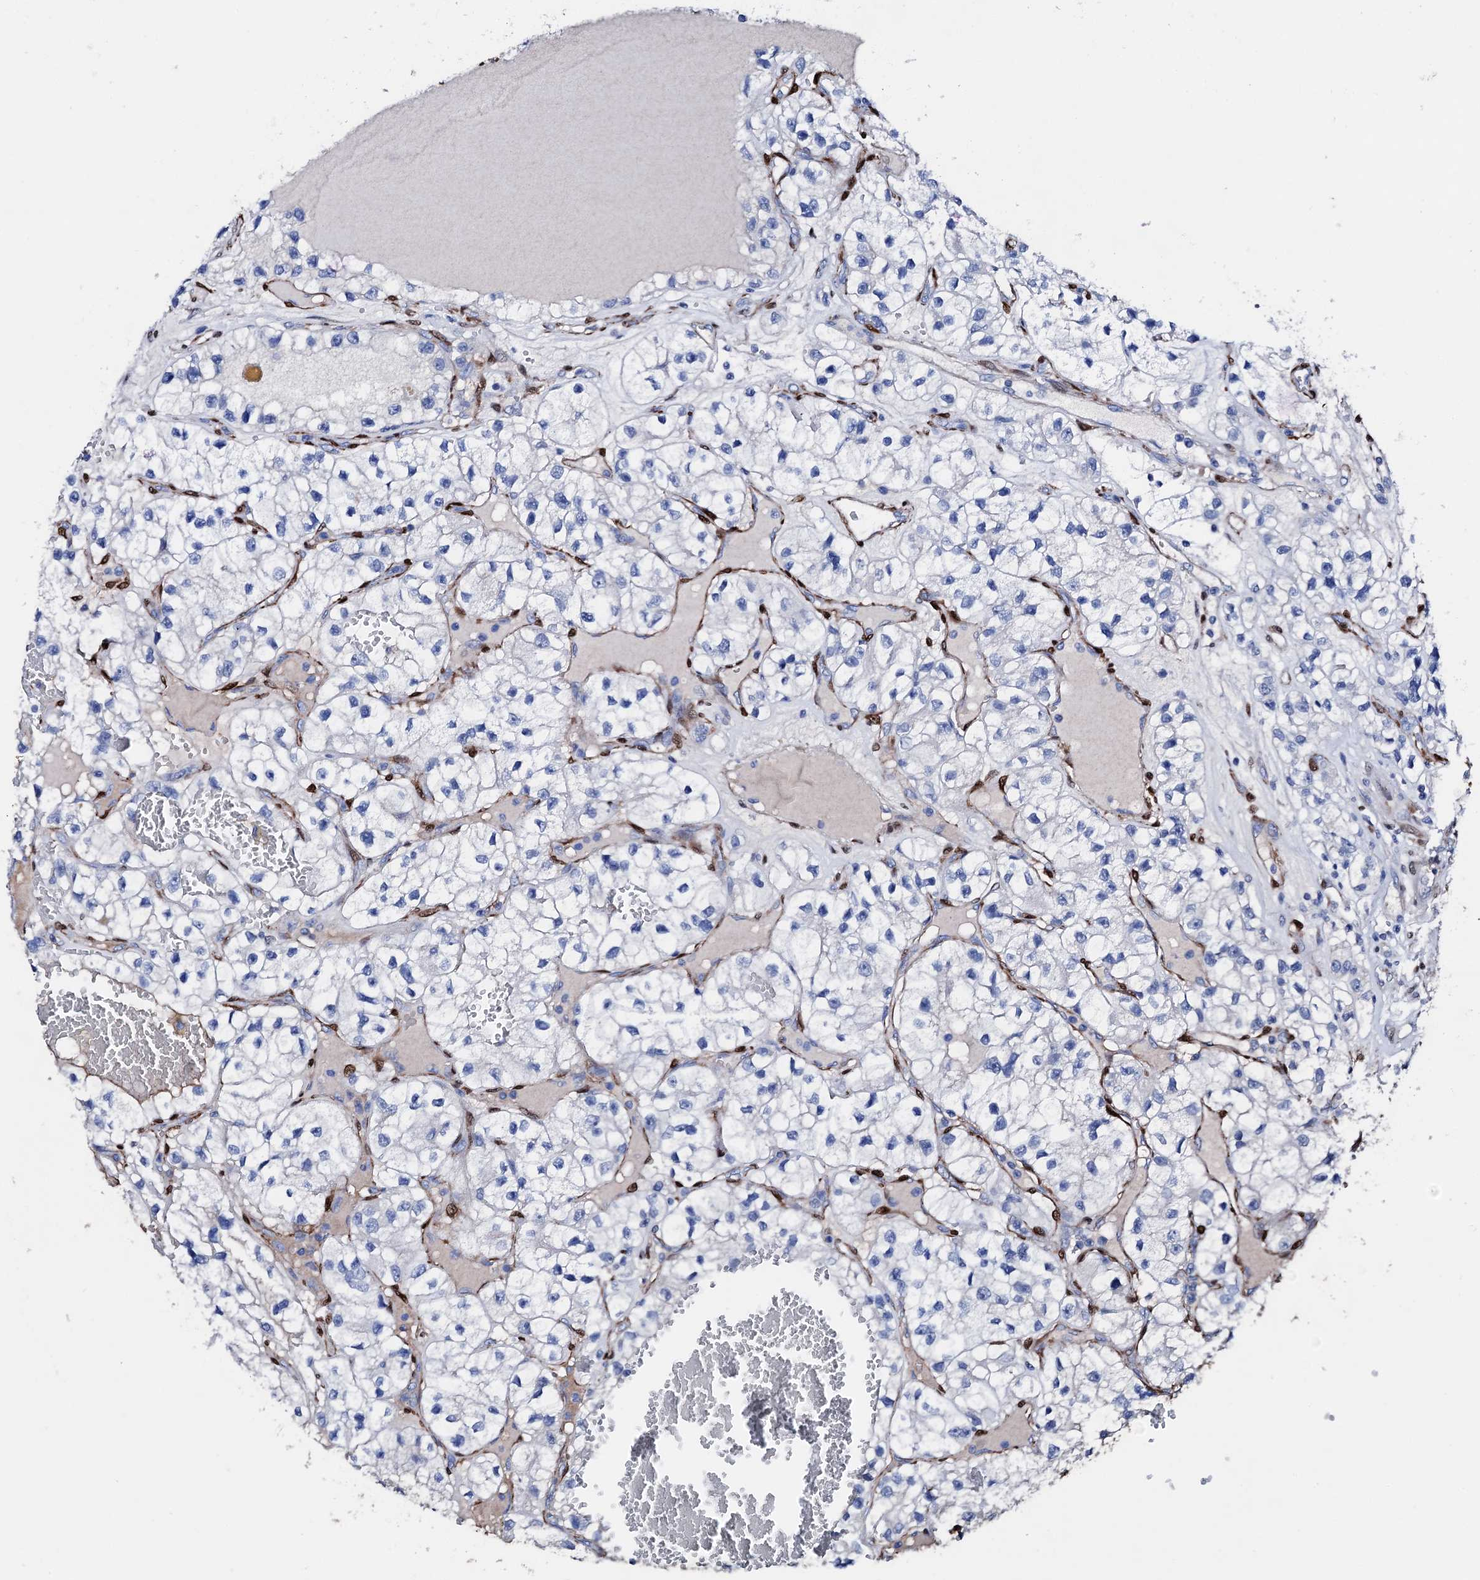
{"staining": {"intensity": "negative", "quantity": "none", "location": "none"}, "tissue": "renal cancer", "cell_type": "Tumor cells", "image_type": "cancer", "snomed": [{"axis": "morphology", "description": "Adenocarcinoma, NOS"}, {"axis": "topography", "description": "Kidney"}], "caption": "Protein analysis of renal cancer (adenocarcinoma) shows no significant staining in tumor cells.", "gene": "NRIP2", "patient": {"sex": "female", "age": 57}}